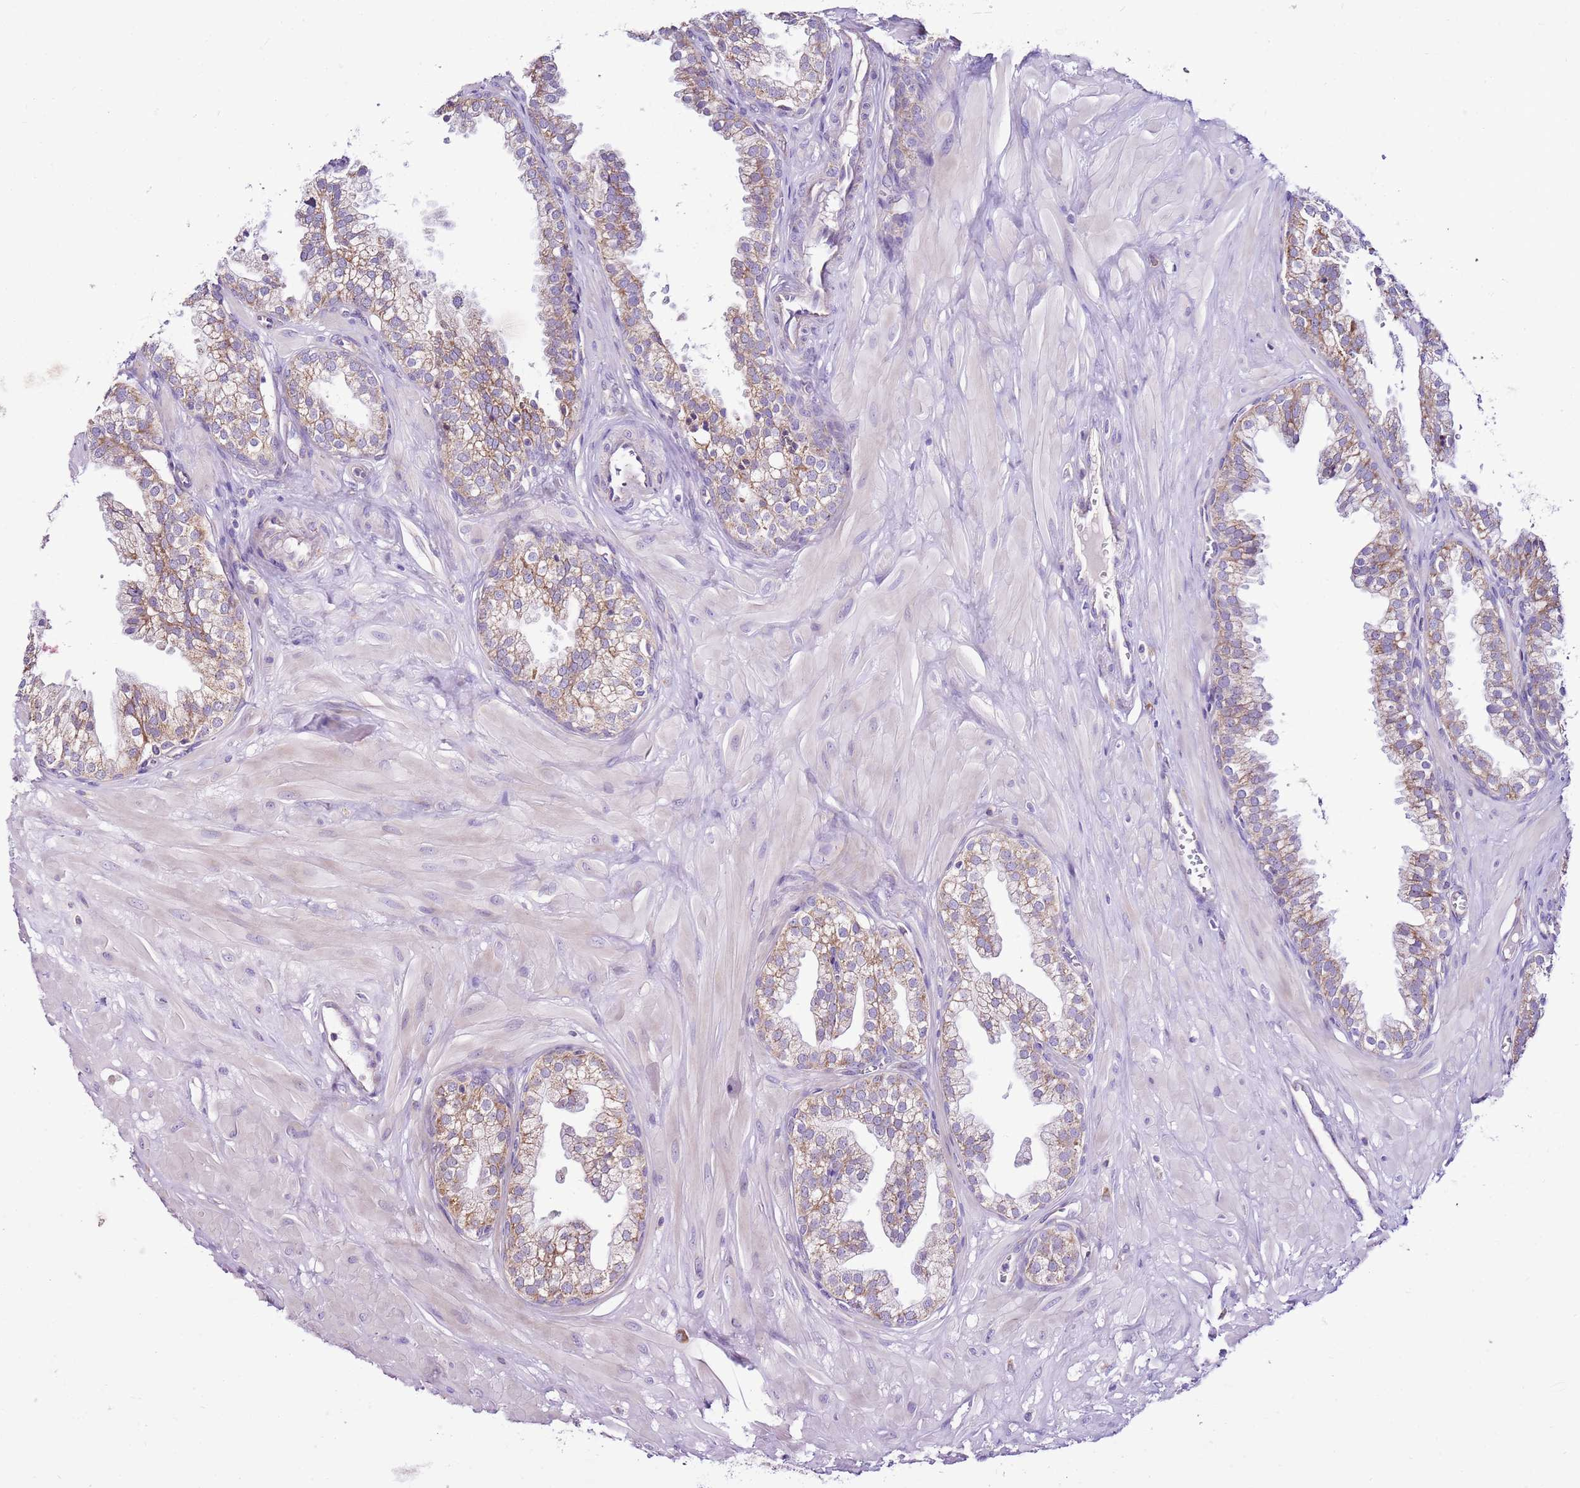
{"staining": {"intensity": "moderate", "quantity": "25%-75%", "location": "cytoplasmic/membranous"}, "tissue": "prostate", "cell_type": "Glandular cells", "image_type": "normal", "snomed": [{"axis": "morphology", "description": "Normal tissue, NOS"}, {"axis": "topography", "description": "Prostate"}, {"axis": "topography", "description": "Peripheral nerve tissue"}], "caption": "IHC image of unremarkable prostate: prostate stained using IHC shows medium levels of moderate protein expression localized specifically in the cytoplasmic/membranous of glandular cells, appearing as a cytoplasmic/membranous brown color.", "gene": "MRPL36", "patient": {"sex": "male", "age": 55}}